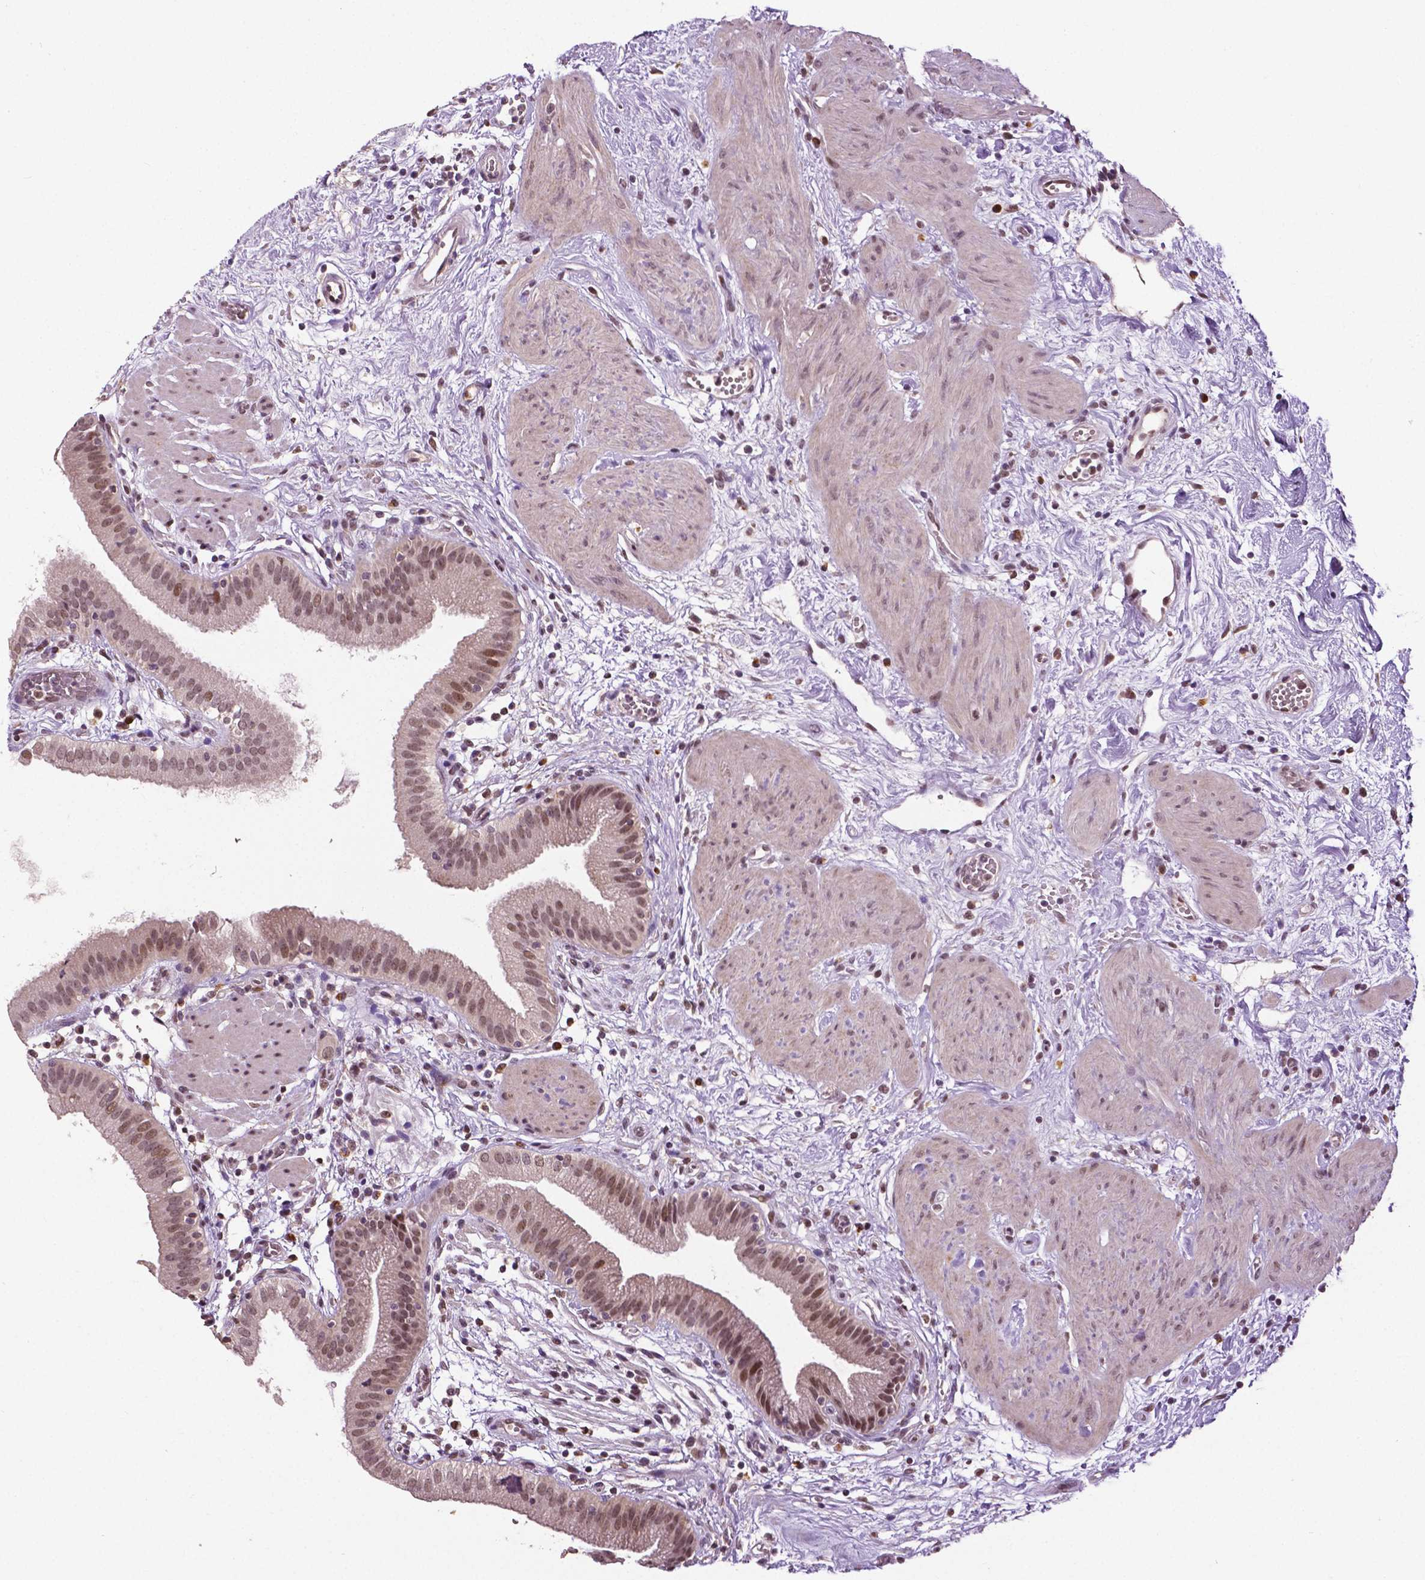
{"staining": {"intensity": "moderate", "quantity": ">75%", "location": "nuclear"}, "tissue": "gallbladder", "cell_type": "Glandular cells", "image_type": "normal", "snomed": [{"axis": "morphology", "description": "Normal tissue, NOS"}, {"axis": "topography", "description": "Gallbladder"}], "caption": "The micrograph reveals staining of unremarkable gallbladder, revealing moderate nuclear protein staining (brown color) within glandular cells.", "gene": "DLX5", "patient": {"sex": "female", "age": 65}}